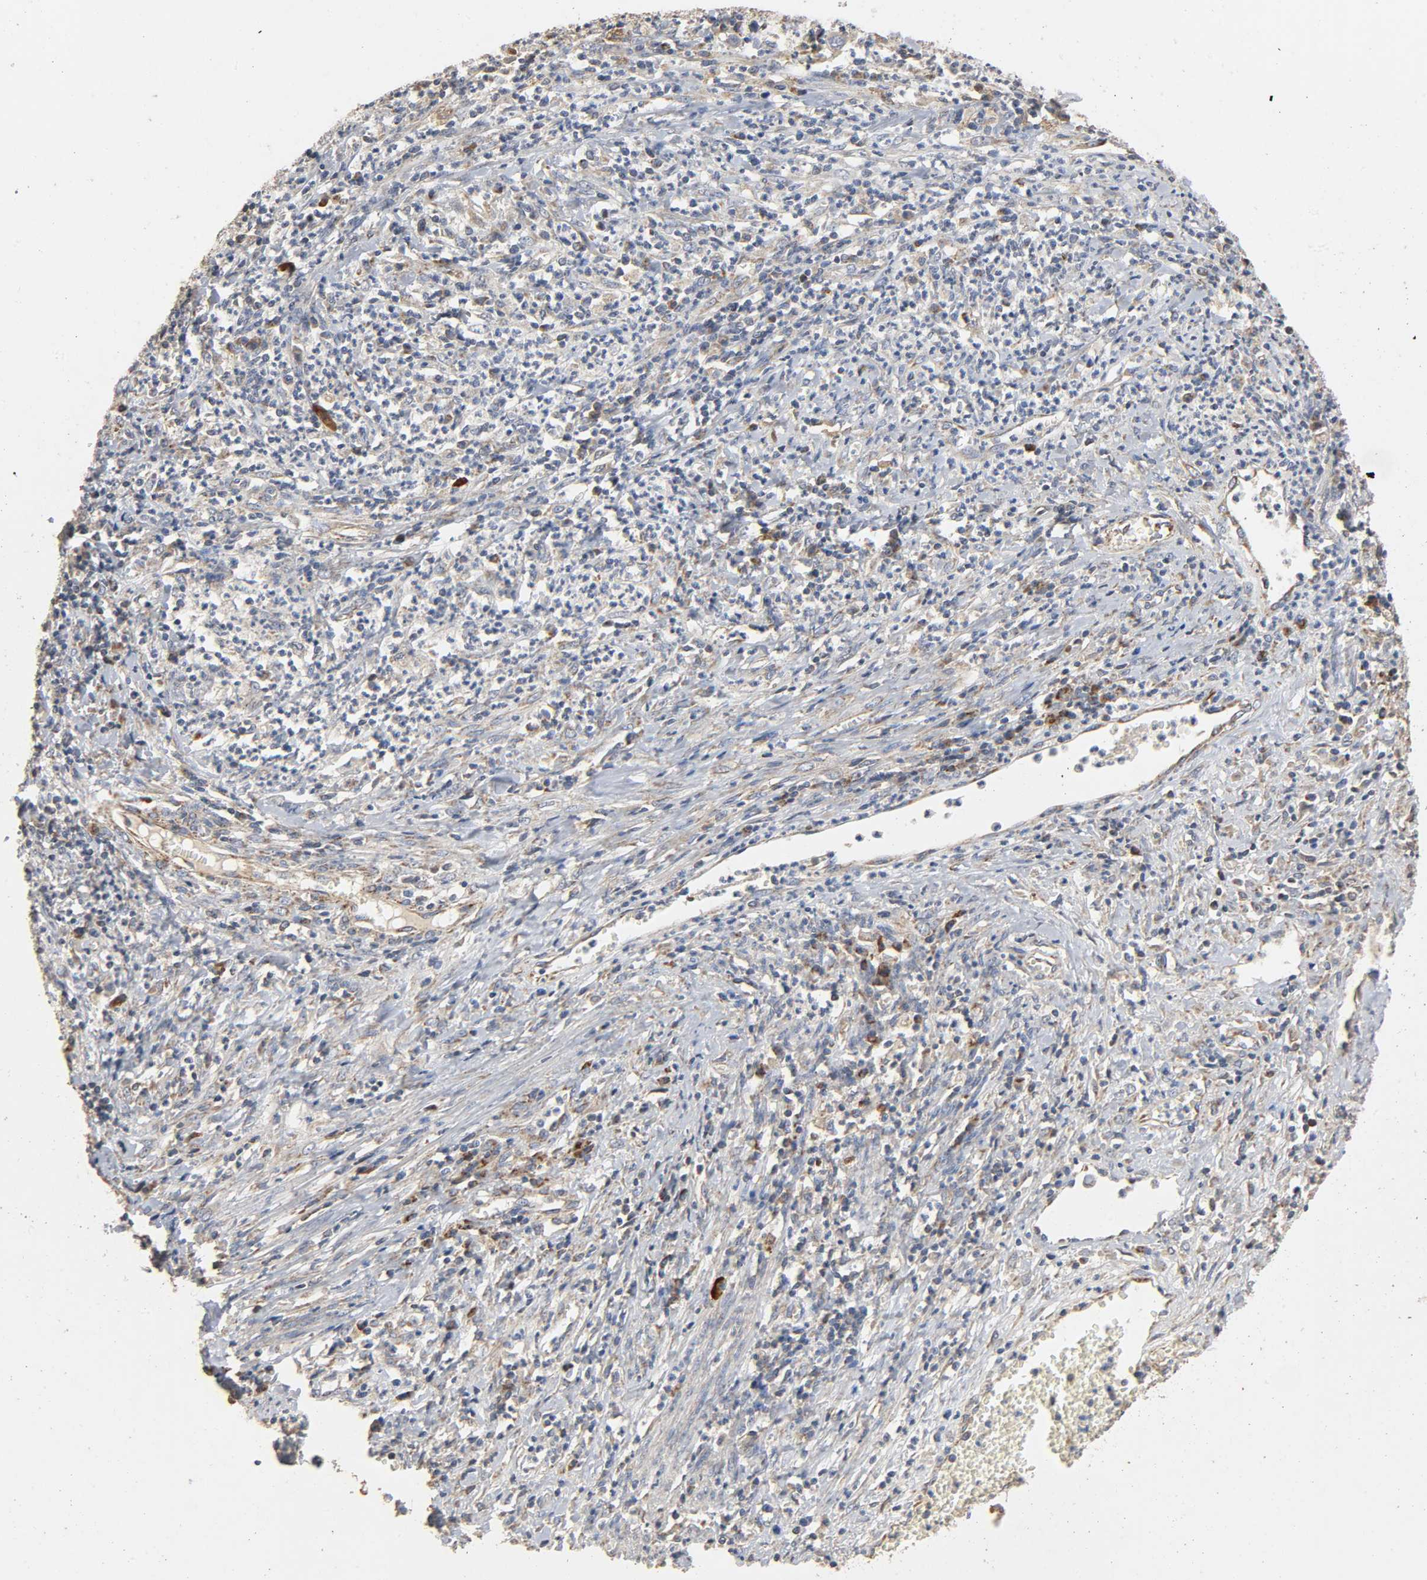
{"staining": {"intensity": "weak", "quantity": "25%-75%", "location": "cytoplasmic/membranous"}, "tissue": "cervical cancer", "cell_type": "Tumor cells", "image_type": "cancer", "snomed": [{"axis": "morphology", "description": "Squamous cell carcinoma, NOS"}, {"axis": "topography", "description": "Cervix"}], "caption": "Squamous cell carcinoma (cervical) stained for a protein (brown) exhibits weak cytoplasmic/membranous positive staining in about 25%-75% of tumor cells.", "gene": "NDUFS3", "patient": {"sex": "female", "age": 32}}